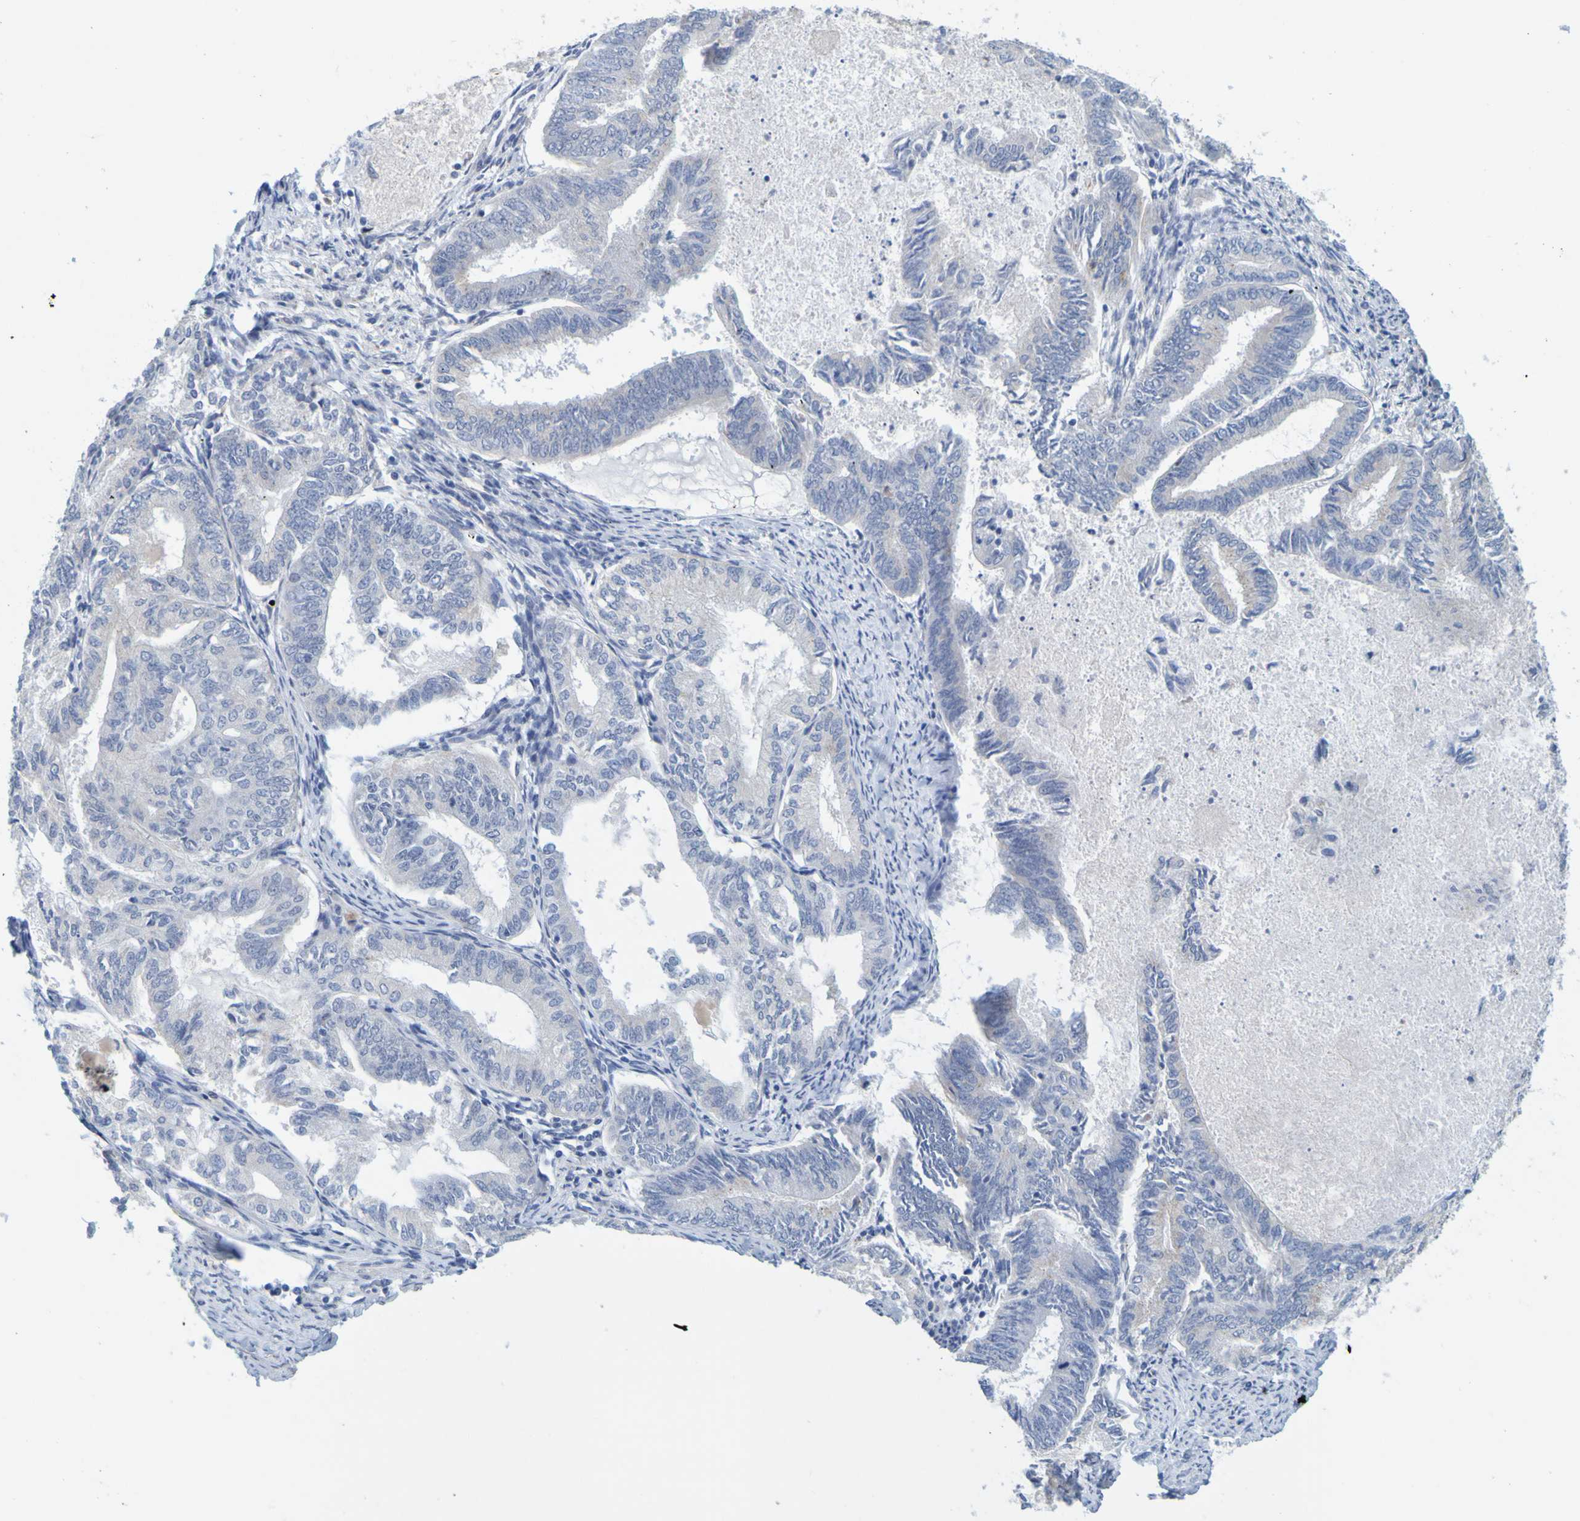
{"staining": {"intensity": "negative", "quantity": "none", "location": "none"}, "tissue": "endometrial cancer", "cell_type": "Tumor cells", "image_type": "cancer", "snomed": [{"axis": "morphology", "description": "Adenocarcinoma, NOS"}, {"axis": "topography", "description": "Endometrium"}], "caption": "Immunohistochemistry (IHC) of human endometrial cancer displays no expression in tumor cells.", "gene": "ENDOU", "patient": {"sex": "female", "age": 86}}